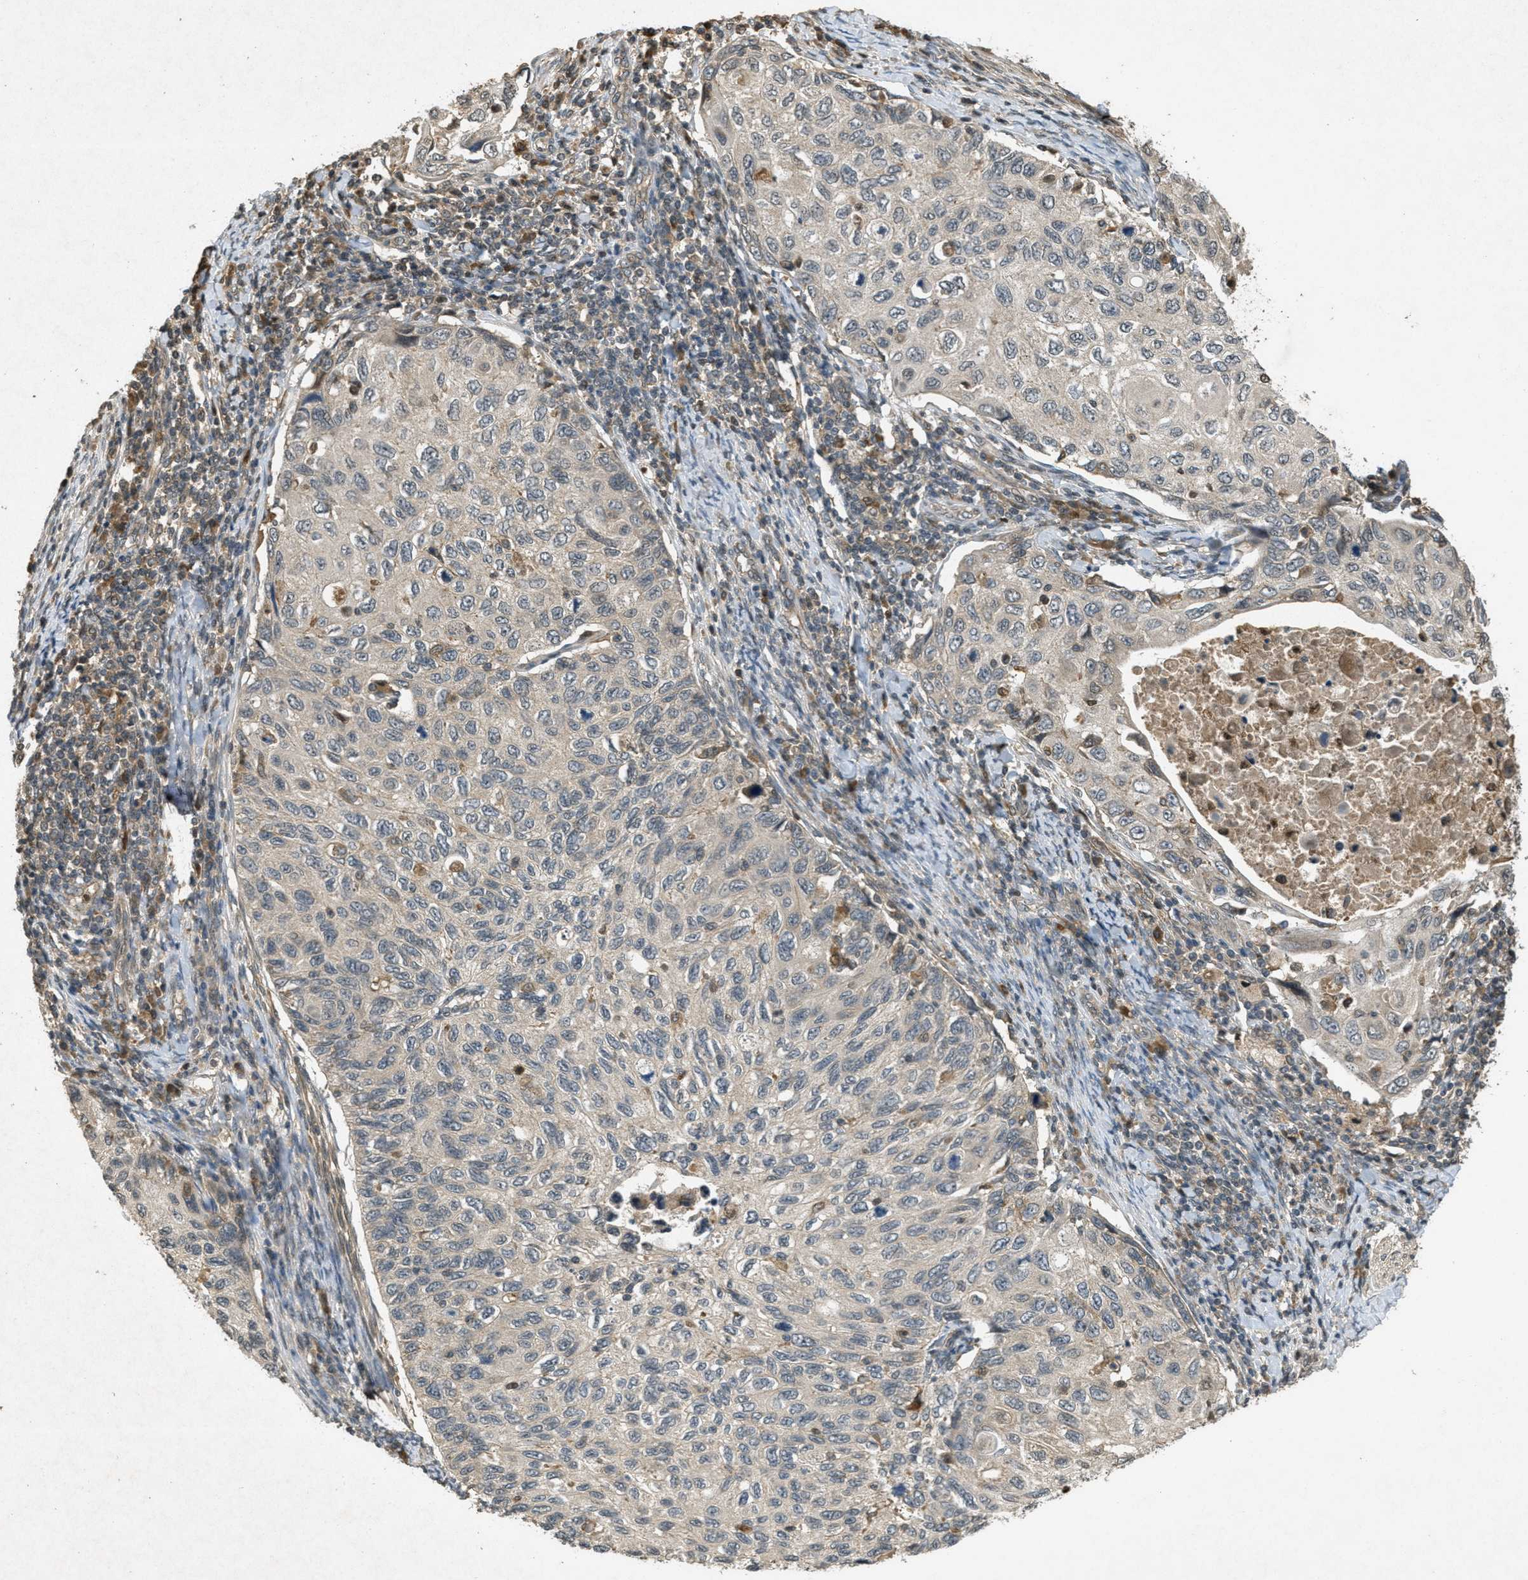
{"staining": {"intensity": "negative", "quantity": "none", "location": "none"}, "tissue": "cervical cancer", "cell_type": "Tumor cells", "image_type": "cancer", "snomed": [{"axis": "morphology", "description": "Squamous cell carcinoma, NOS"}, {"axis": "topography", "description": "Cervix"}], "caption": "Cervical cancer was stained to show a protein in brown. There is no significant staining in tumor cells.", "gene": "ATG7", "patient": {"sex": "female", "age": 70}}